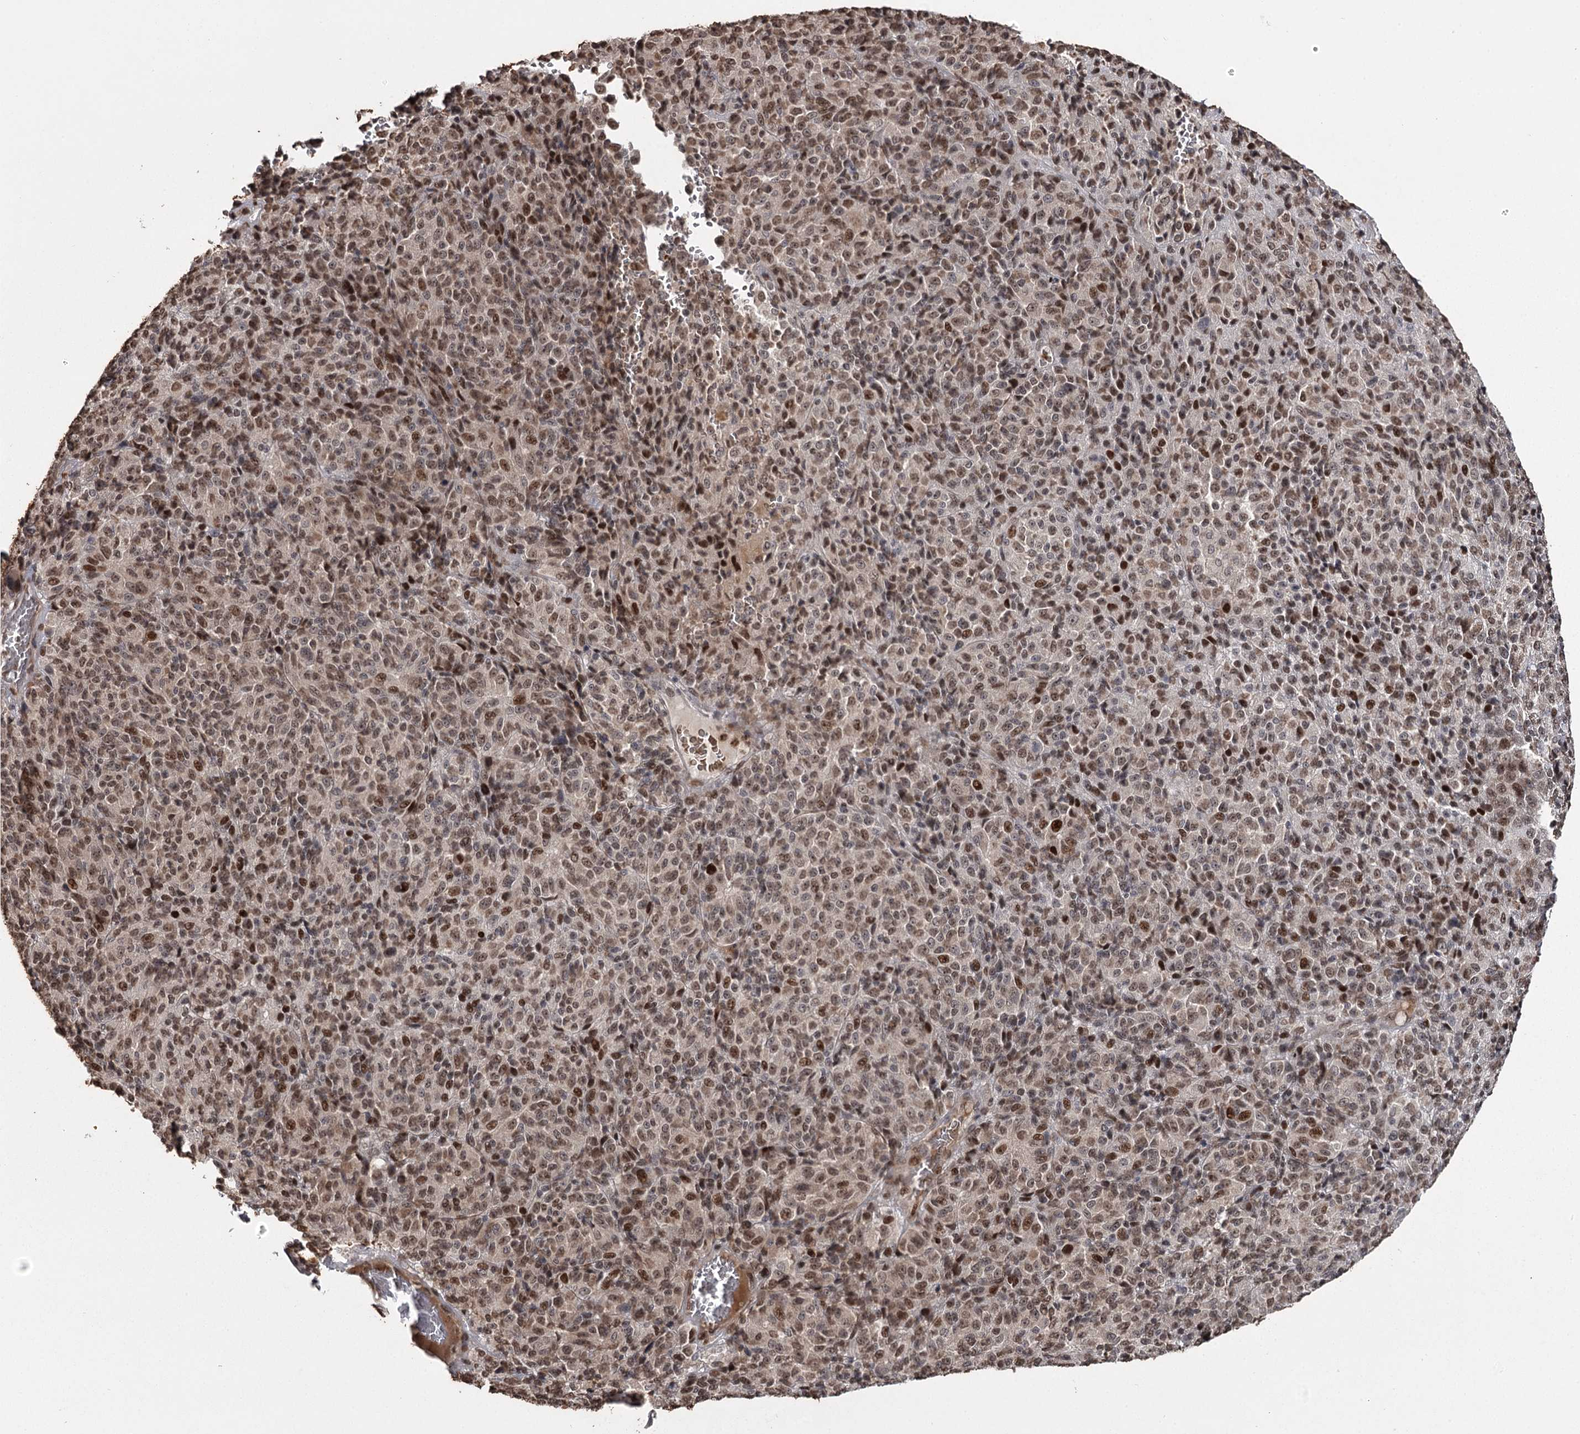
{"staining": {"intensity": "moderate", "quantity": ">75%", "location": "nuclear"}, "tissue": "melanoma", "cell_type": "Tumor cells", "image_type": "cancer", "snomed": [{"axis": "morphology", "description": "Malignant melanoma, Metastatic site"}, {"axis": "topography", "description": "Brain"}], "caption": "IHC photomicrograph of neoplastic tissue: human melanoma stained using immunohistochemistry (IHC) exhibits medium levels of moderate protein expression localized specifically in the nuclear of tumor cells, appearing as a nuclear brown color.", "gene": "THYN1", "patient": {"sex": "female", "age": 56}}